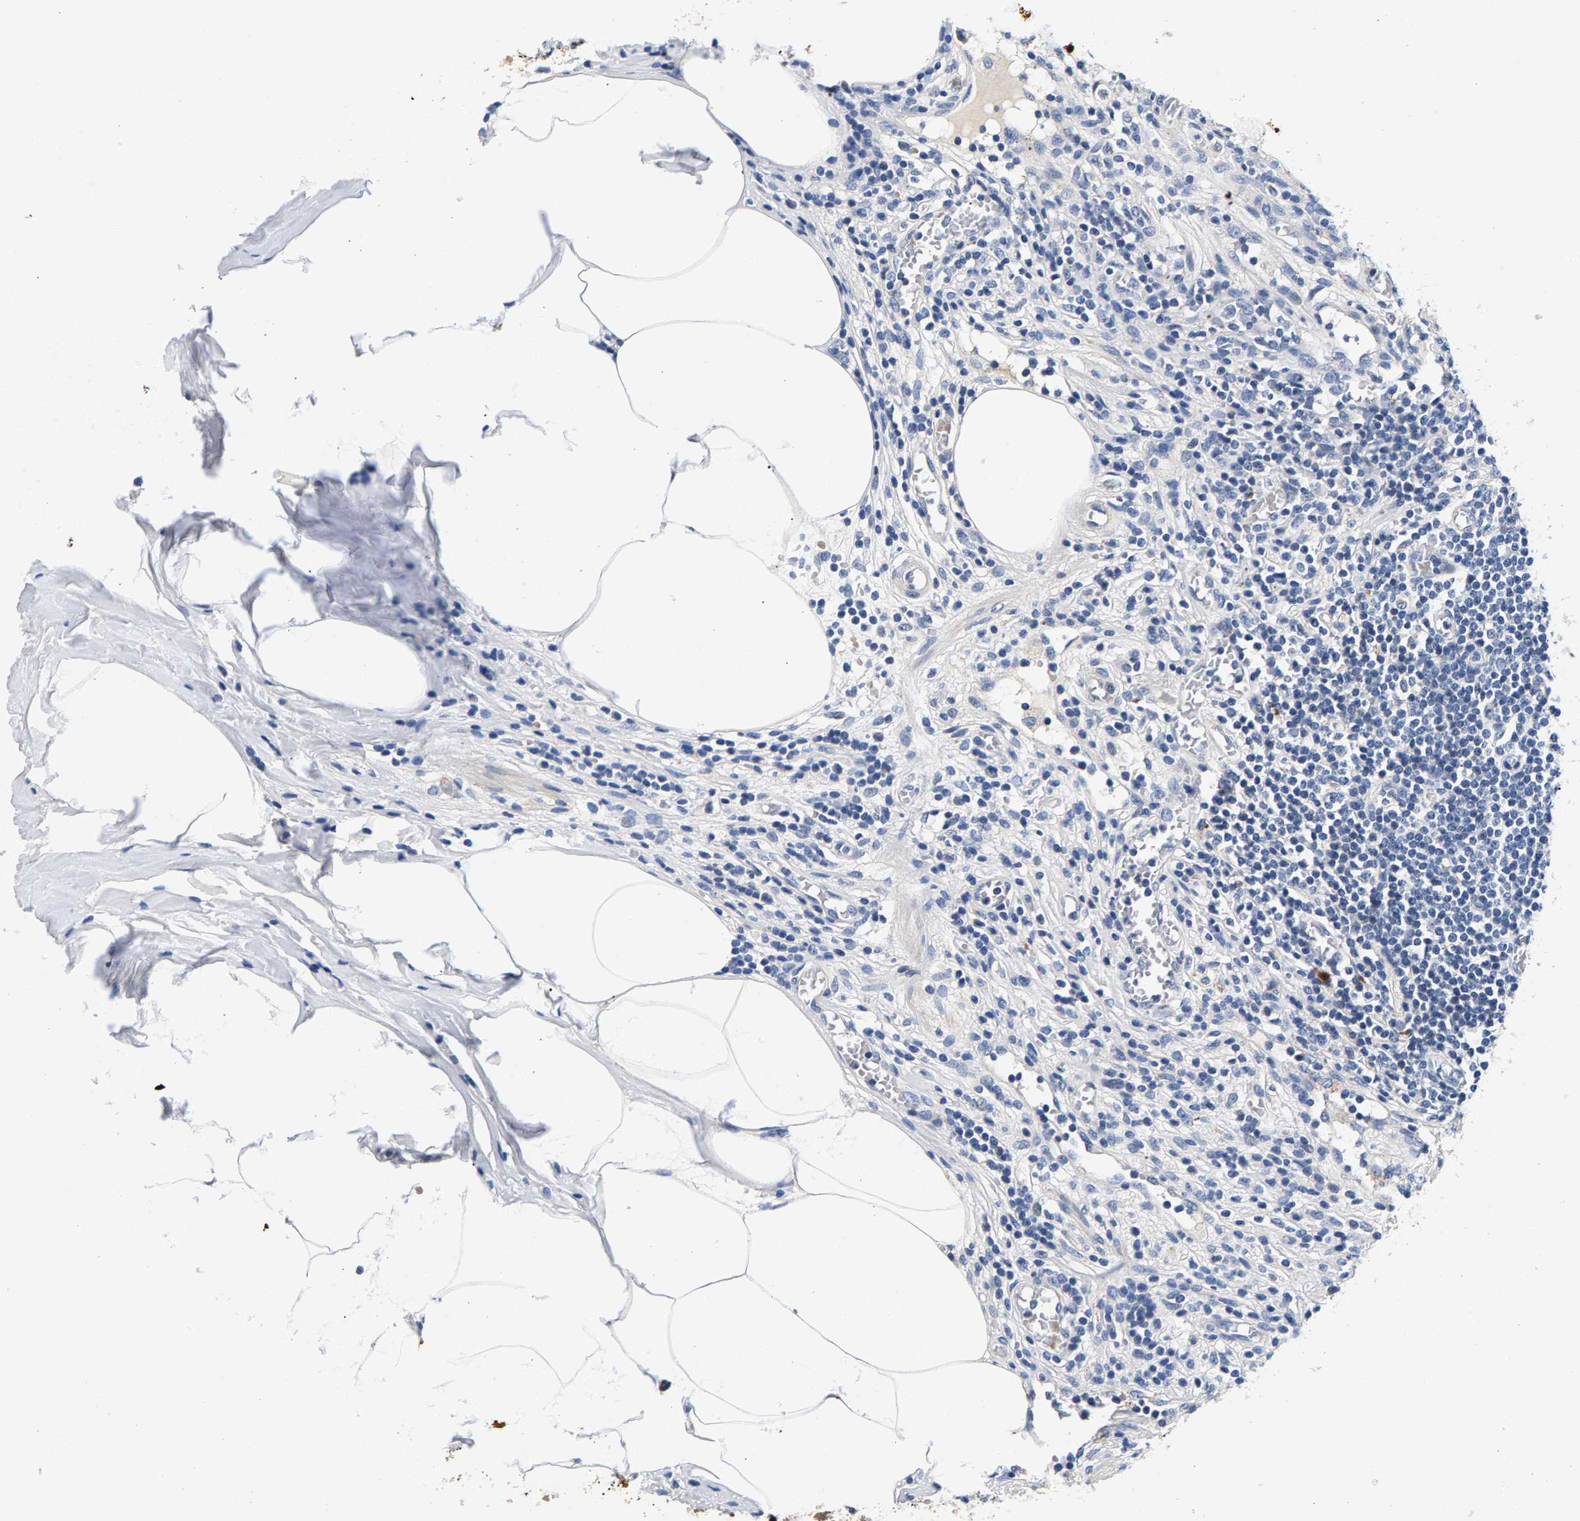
{"staining": {"intensity": "negative", "quantity": "none", "location": "none"}, "tissue": "appendix", "cell_type": "Glandular cells", "image_type": "normal", "snomed": [{"axis": "morphology", "description": "Normal tissue, NOS"}, {"axis": "morphology", "description": "Inflammation, NOS"}, {"axis": "topography", "description": "Appendix"}], "caption": "The histopathology image reveals no significant staining in glandular cells of appendix.", "gene": "P2RY4", "patient": {"sex": "male", "age": 46}}